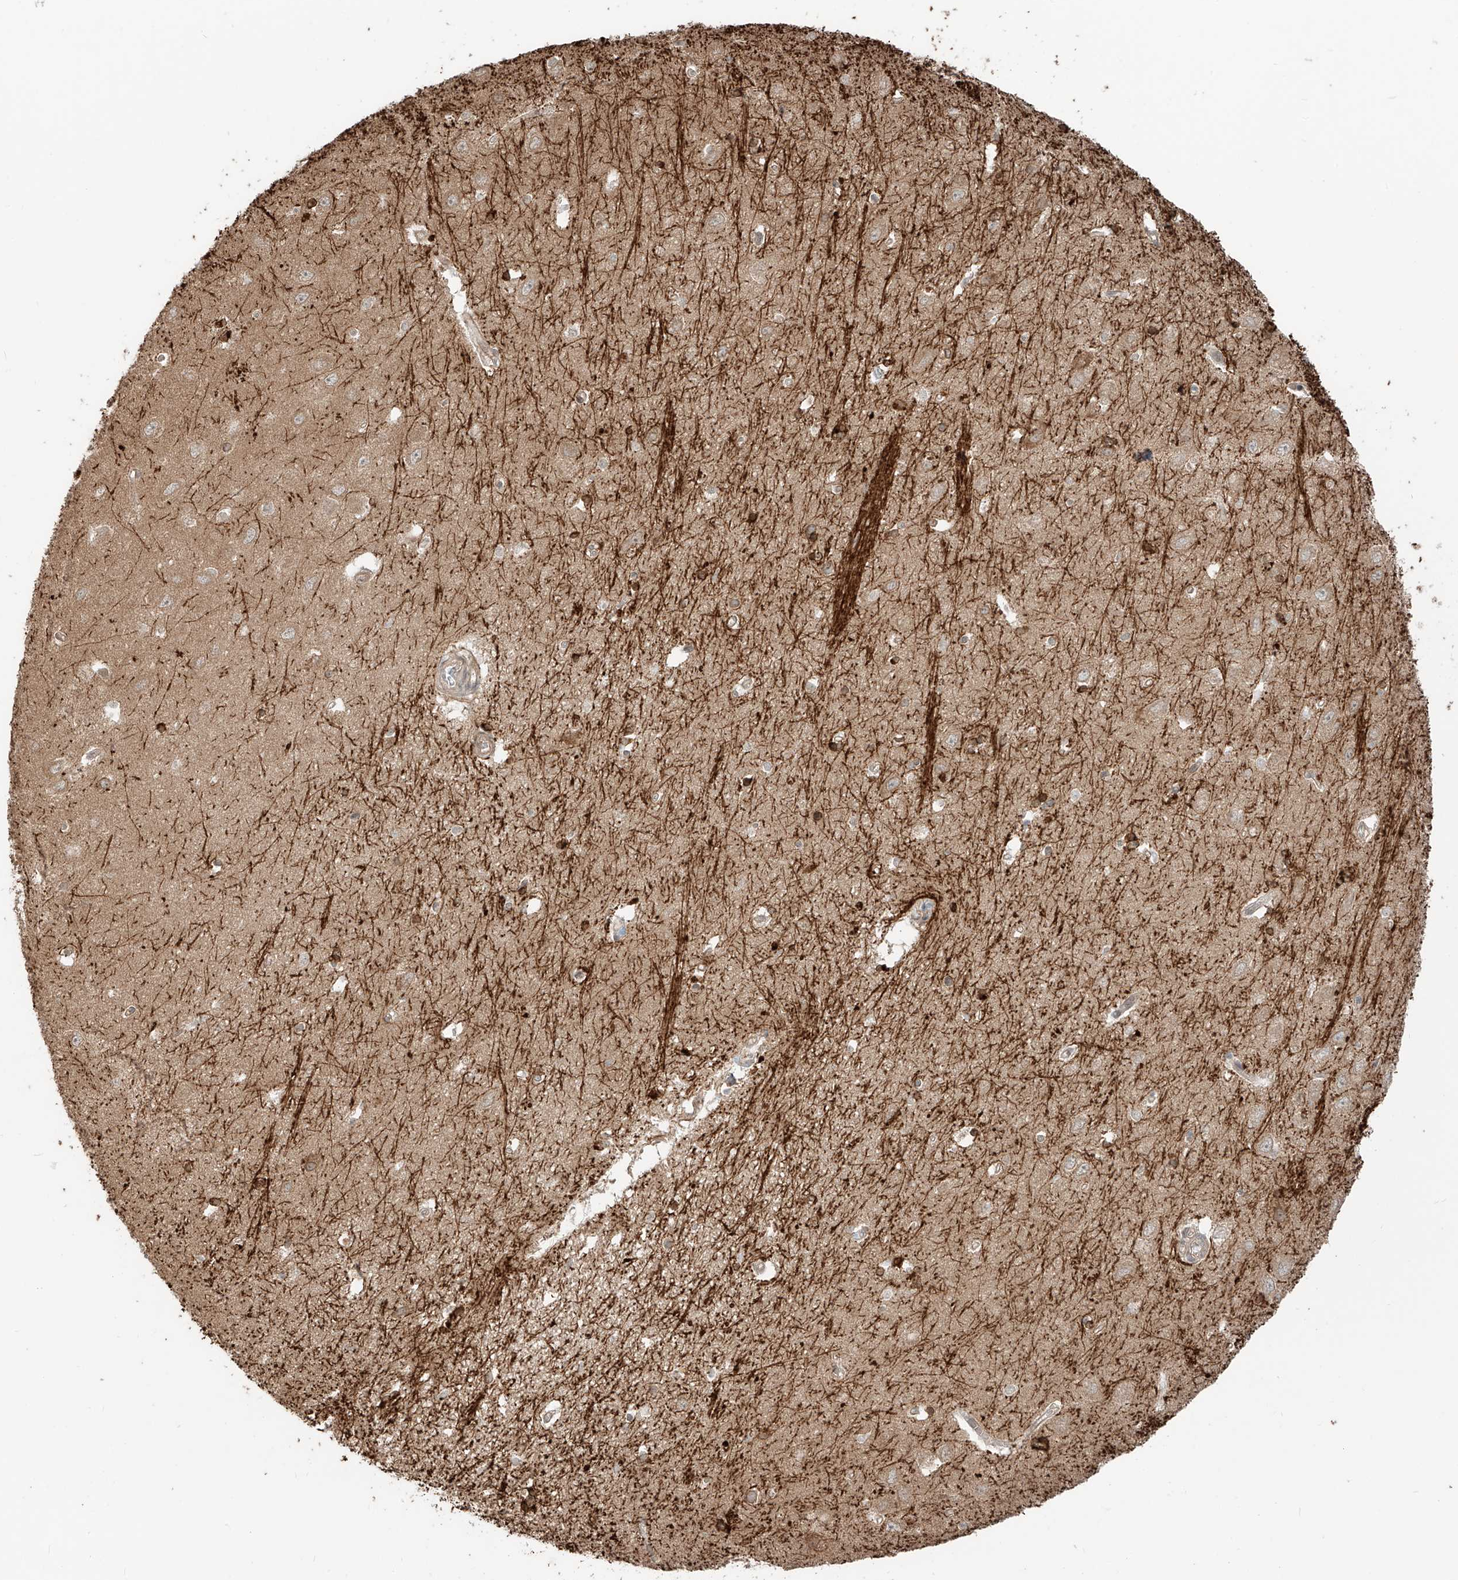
{"staining": {"intensity": "negative", "quantity": "none", "location": "none"}, "tissue": "hippocampus", "cell_type": "Glial cells", "image_type": "normal", "snomed": [{"axis": "morphology", "description": "Normal tissue, NOS"}, {"axis": "topography", "description": "Hippocampus"}], "caption": "This is a photomicrograph of immunohistochemistry (IHC) staining of benign hippocampus, which shows no positivity in glial cells. (DAB immunohistochemistry (IHC) visualized using brightfield microscopy, high magnification).", "gene": "CEP162", "patient": {"sex": "female", "age": 64}}